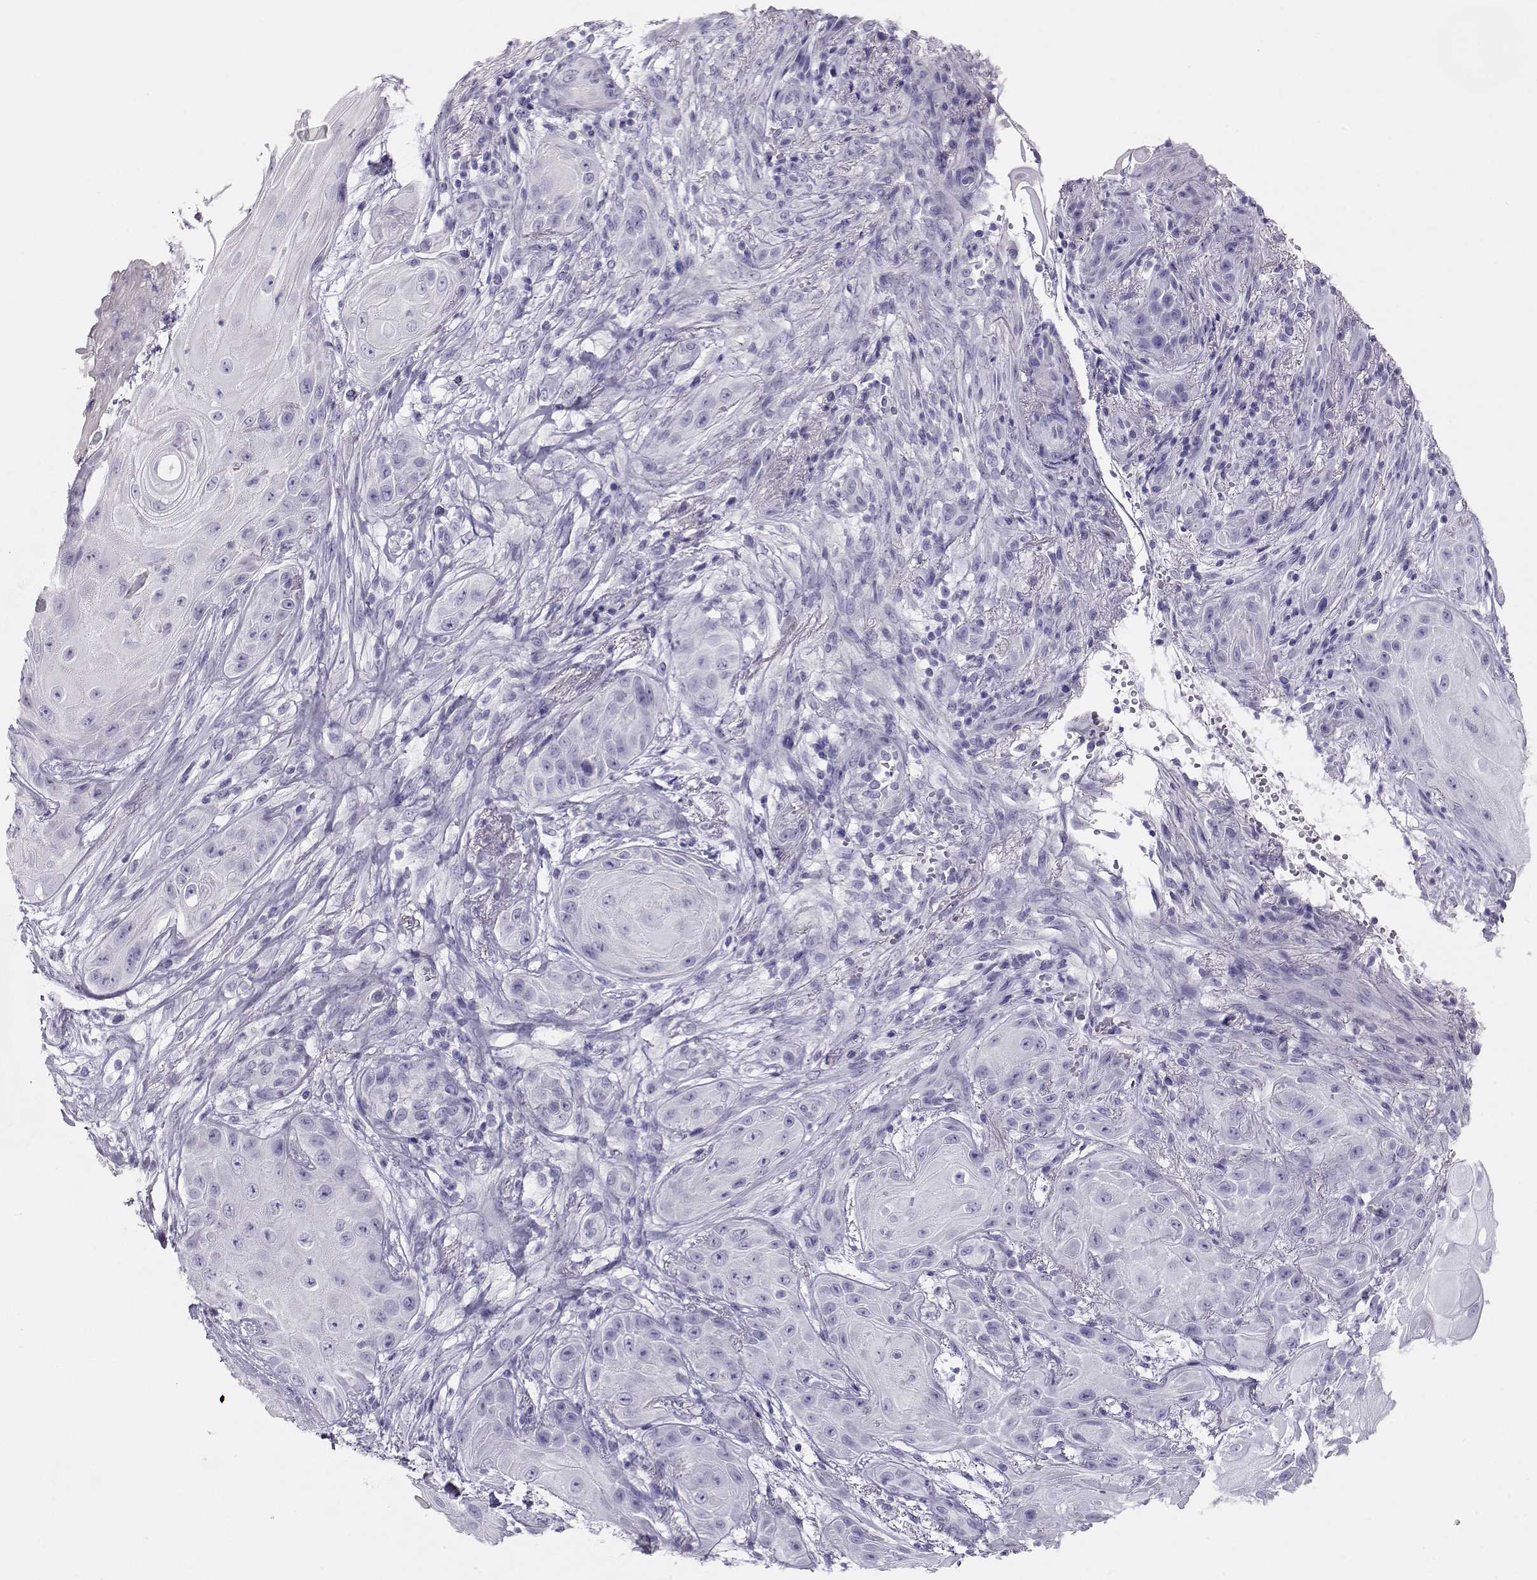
{"staining": {"intensity": "negative", "quantity": "none", "location": "none"}, "tissue": "skin cancer", "cell_type": "Tumor cells", "image_type": "cancer", "snomed": [{"axis": "morphology", "description": "Squamous cell carcinoma, NOS"}, {"axis": "topography", "description": "Skin"}], "caption": "The IHC image has no significant staining in tumor cells of skin cancer tissue. (DAB immunohistochemistry (IHC), high magnification).", "gene": "ACTN2", "patient": {"sex": "male", "age": 62}}